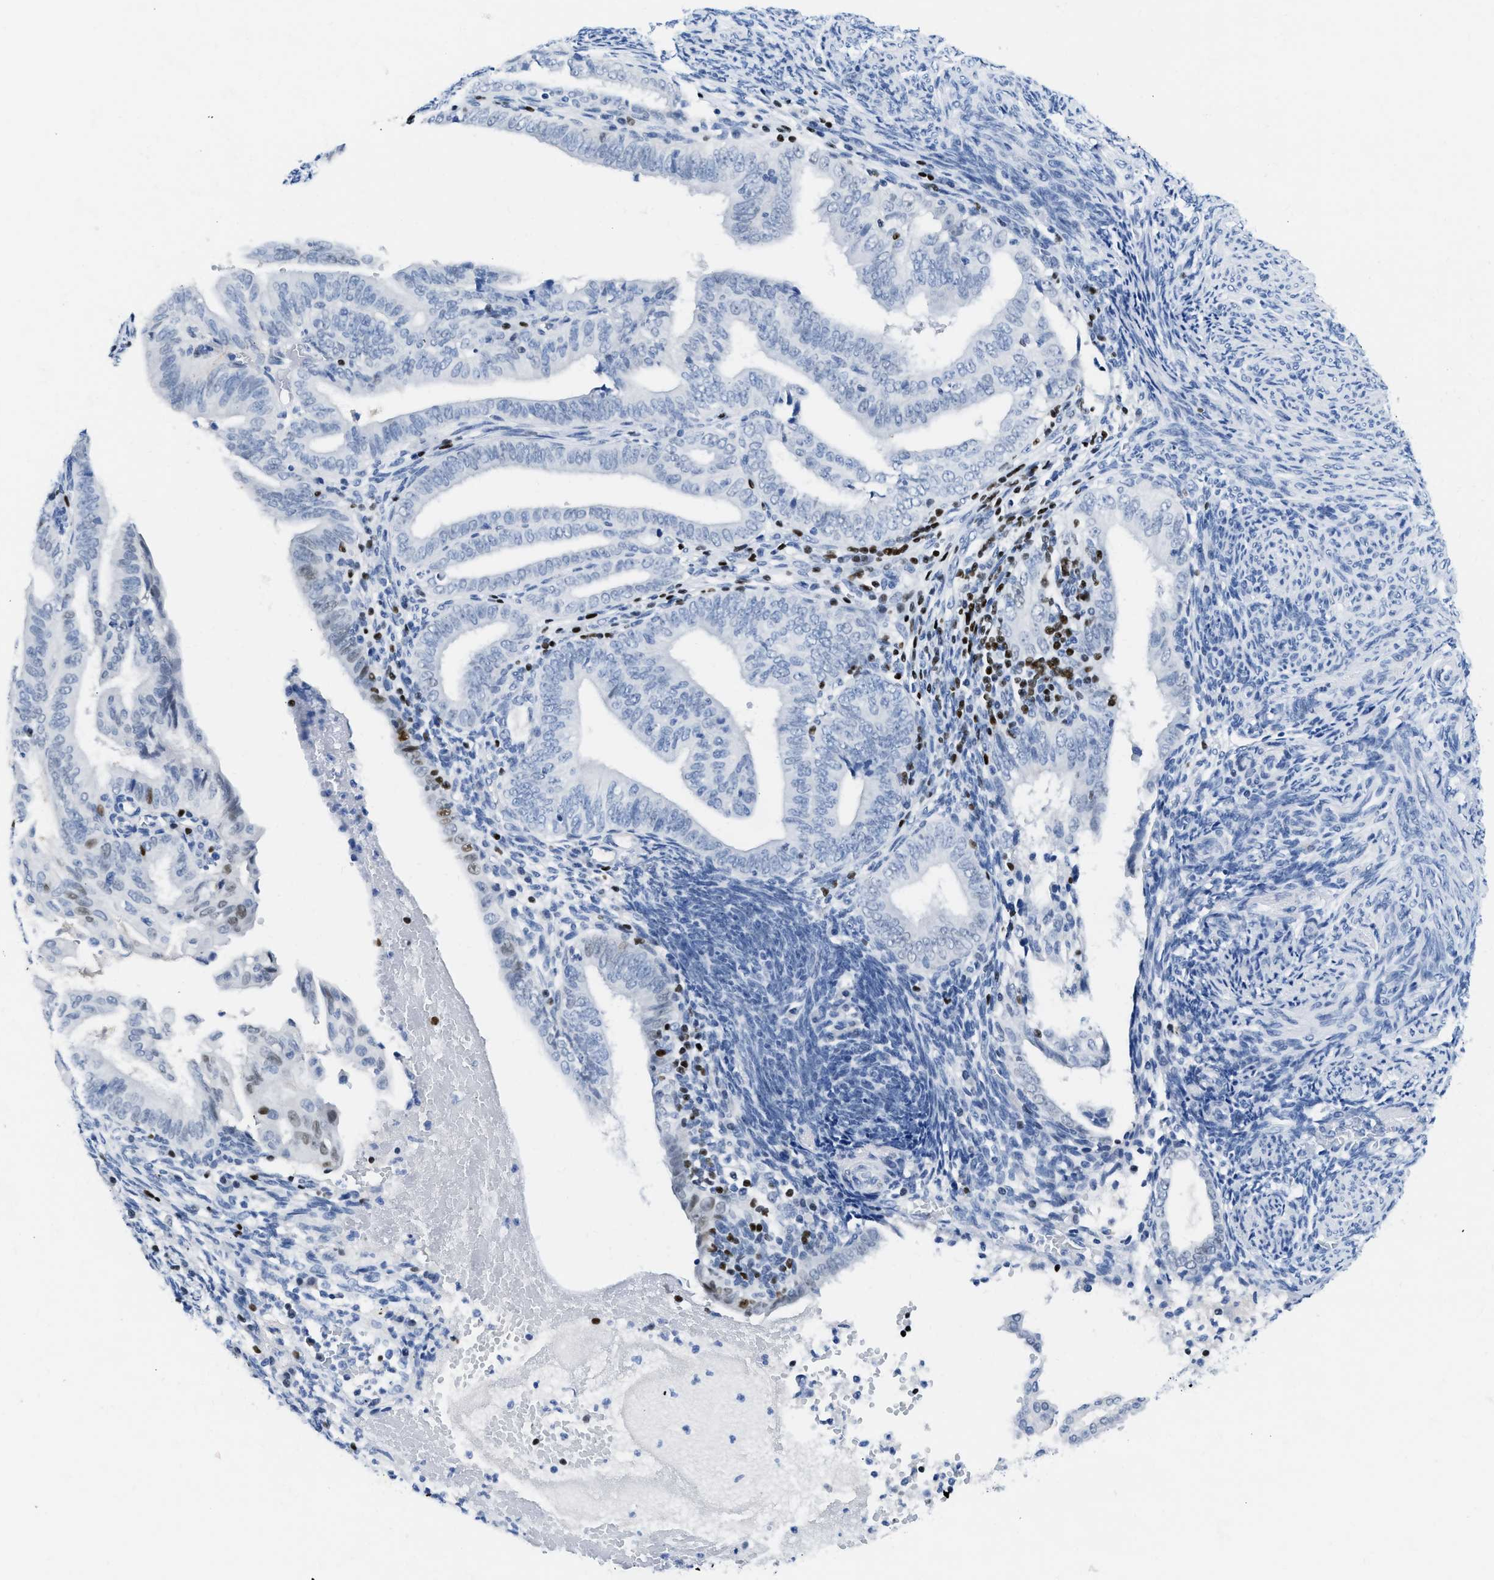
{"staining": {"intensity": "negative", "quantity": "none", "location": "none"}, "tissue": "endometrial cancer", "cell_type": "Tumor cells", "image_type": "cancer", "snomed": [{"axis": "morphology", "description": "Adenocarcinoma, NOS"}, {"axis": "topography", "description": "Endometrium"}], "caption": "Adenocarcinoma (endometrial) stained for a protein using immunohistochemistry (IHC) demonstrates no staining tumor cells.", "gene": "TCF7", "patient": {"sex": "female", "age": 58}}